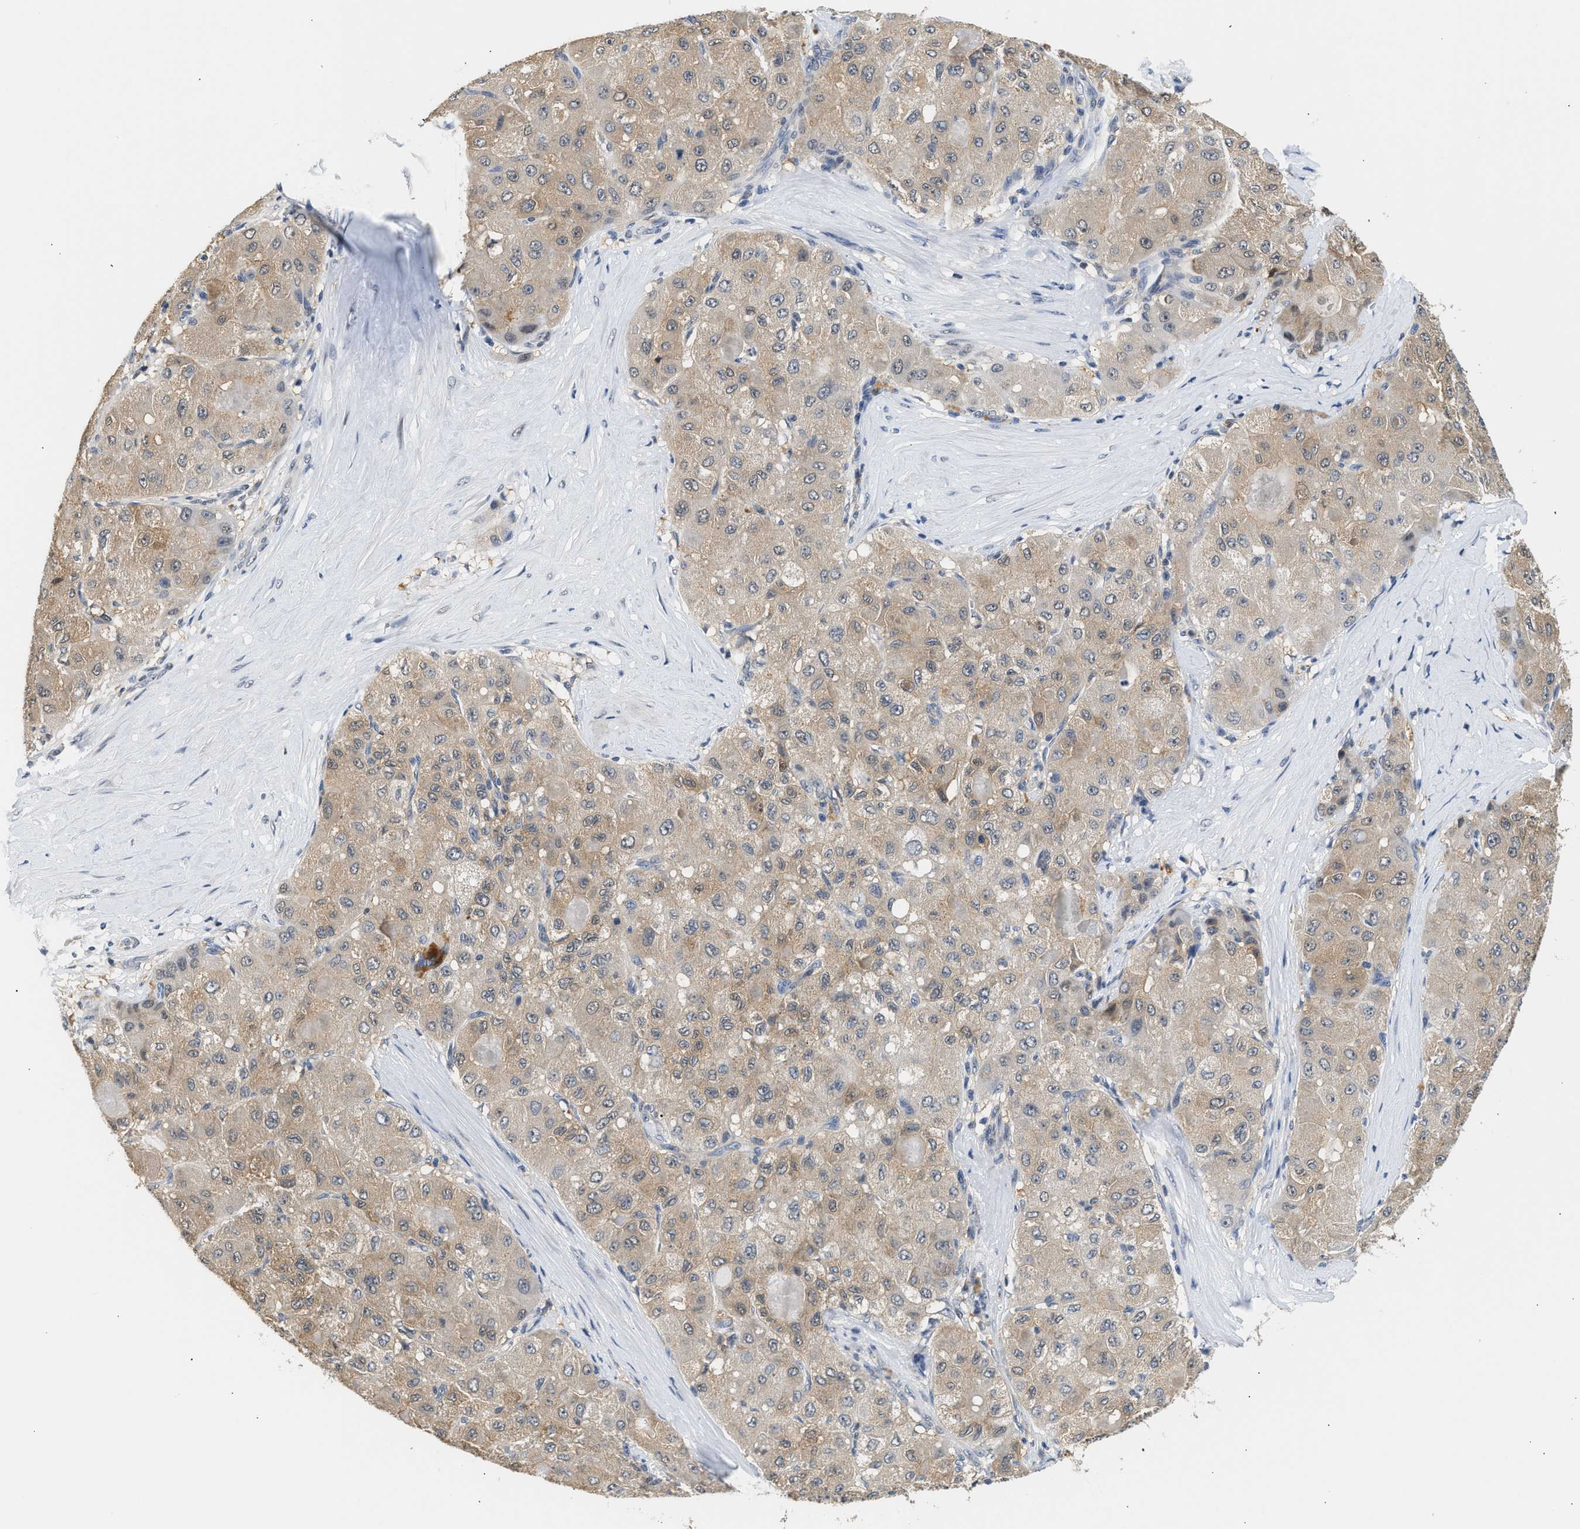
{"staining": {"intensity": "weak", "quantity": ">75%", "location": "cytoplasmic/membranous"}, "tissue": "liver cancer", "cell_type": "Tumor cells", "image_type": "cancer", "snomed": [{"axis": "morphology", "description": "Carcinoma, Hepatocellular, NOS"}, {"axis": "topography", "description": "Liver"}], "caption": "Immunohistochemical staining of human liver cancer (hepatocellular carcinoma) shows weak cytoplasmic/membranous protein expression in approximately >75% of tumor cells.", "gene": "PPM1L", "patient": {"sex": "male", "age": 80}}